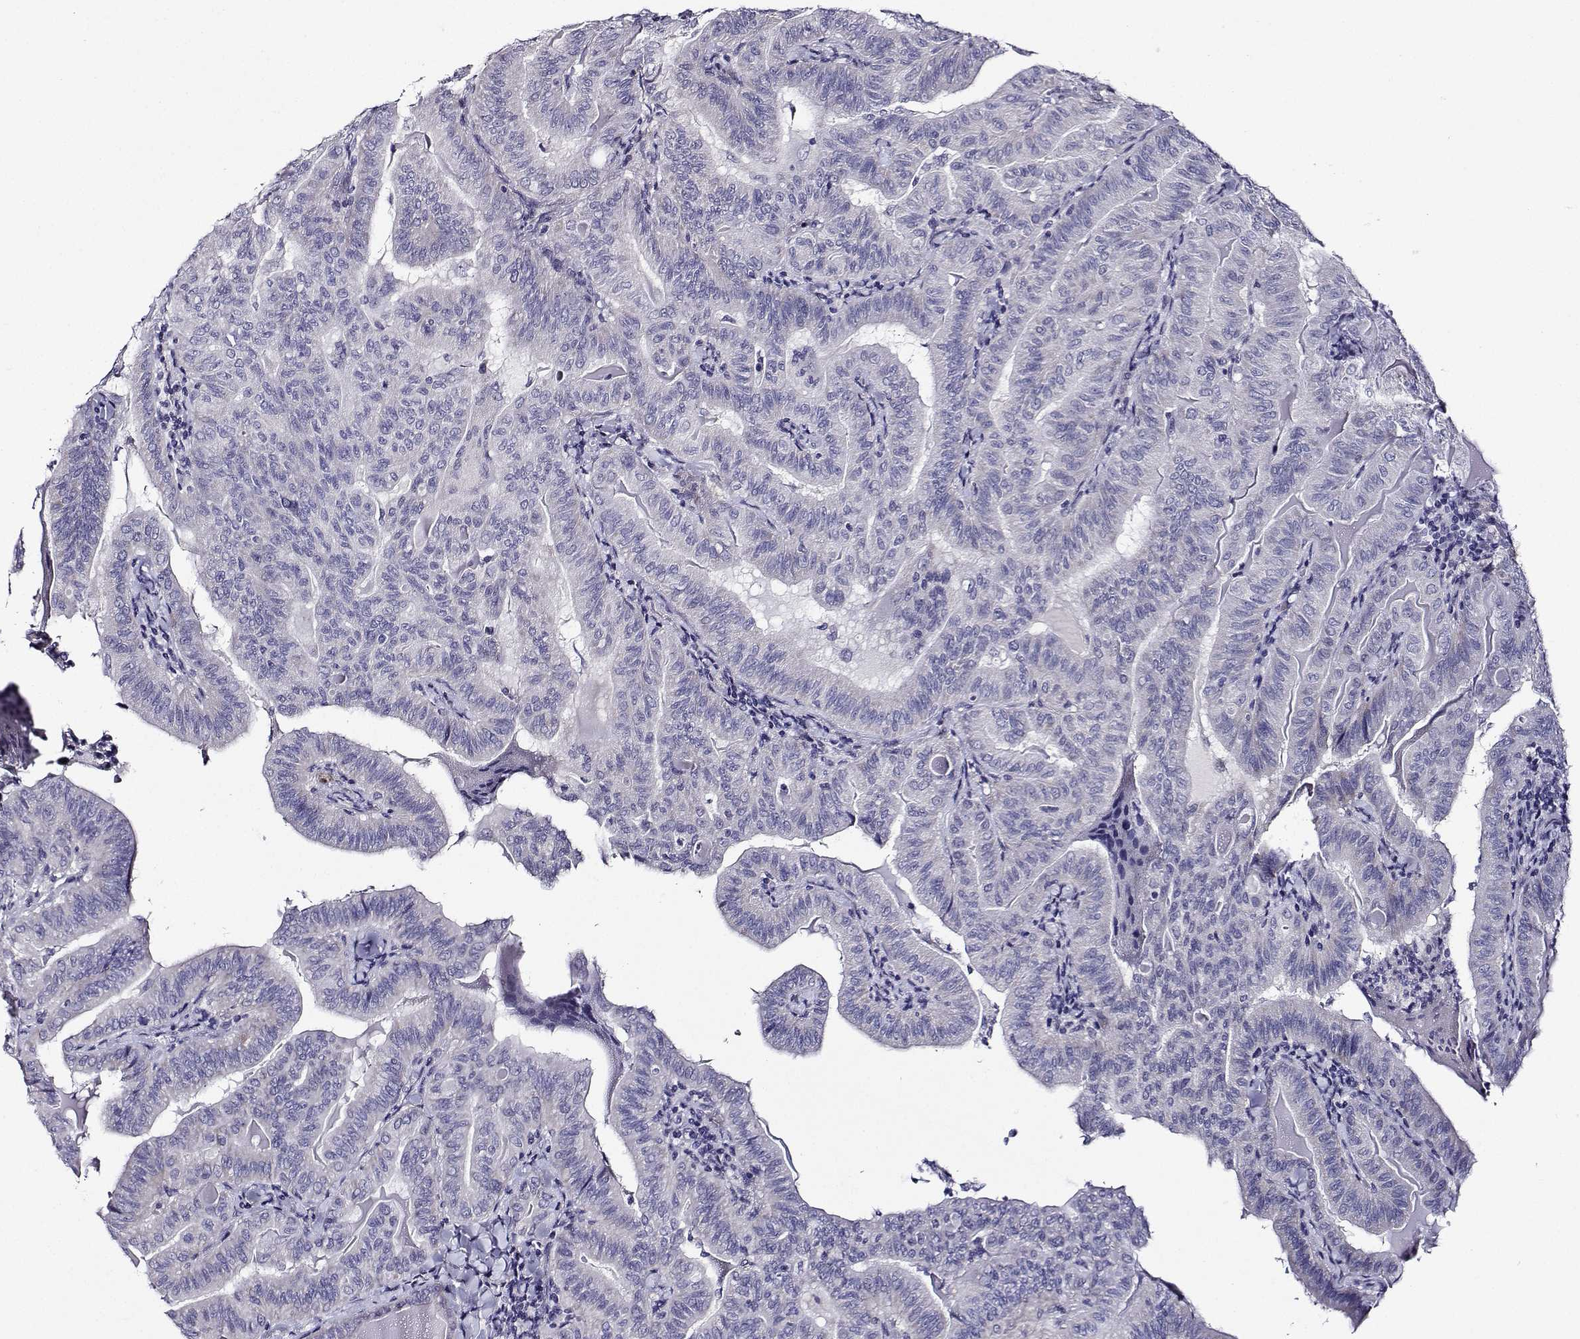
{"staining": {"intensity": "negative", "quantity": "none", "location": "none"}, "tissue": "thyroid cancer", "cell_type": "Tumor cells", "image_type": "cancer", "snomed": [{"axis": "morphology", "description": "Papillary adenocarcinoma, NOS"}, {"axis": "topography", "description": "Thyroid gland"}], "caption": "Image shows no protein staining in tumor cells of thyroid cancer (papillary adenocarcinoma) tissue.", "gene": "FBXO24", "patient": {"sex": "female", "age": 68}}